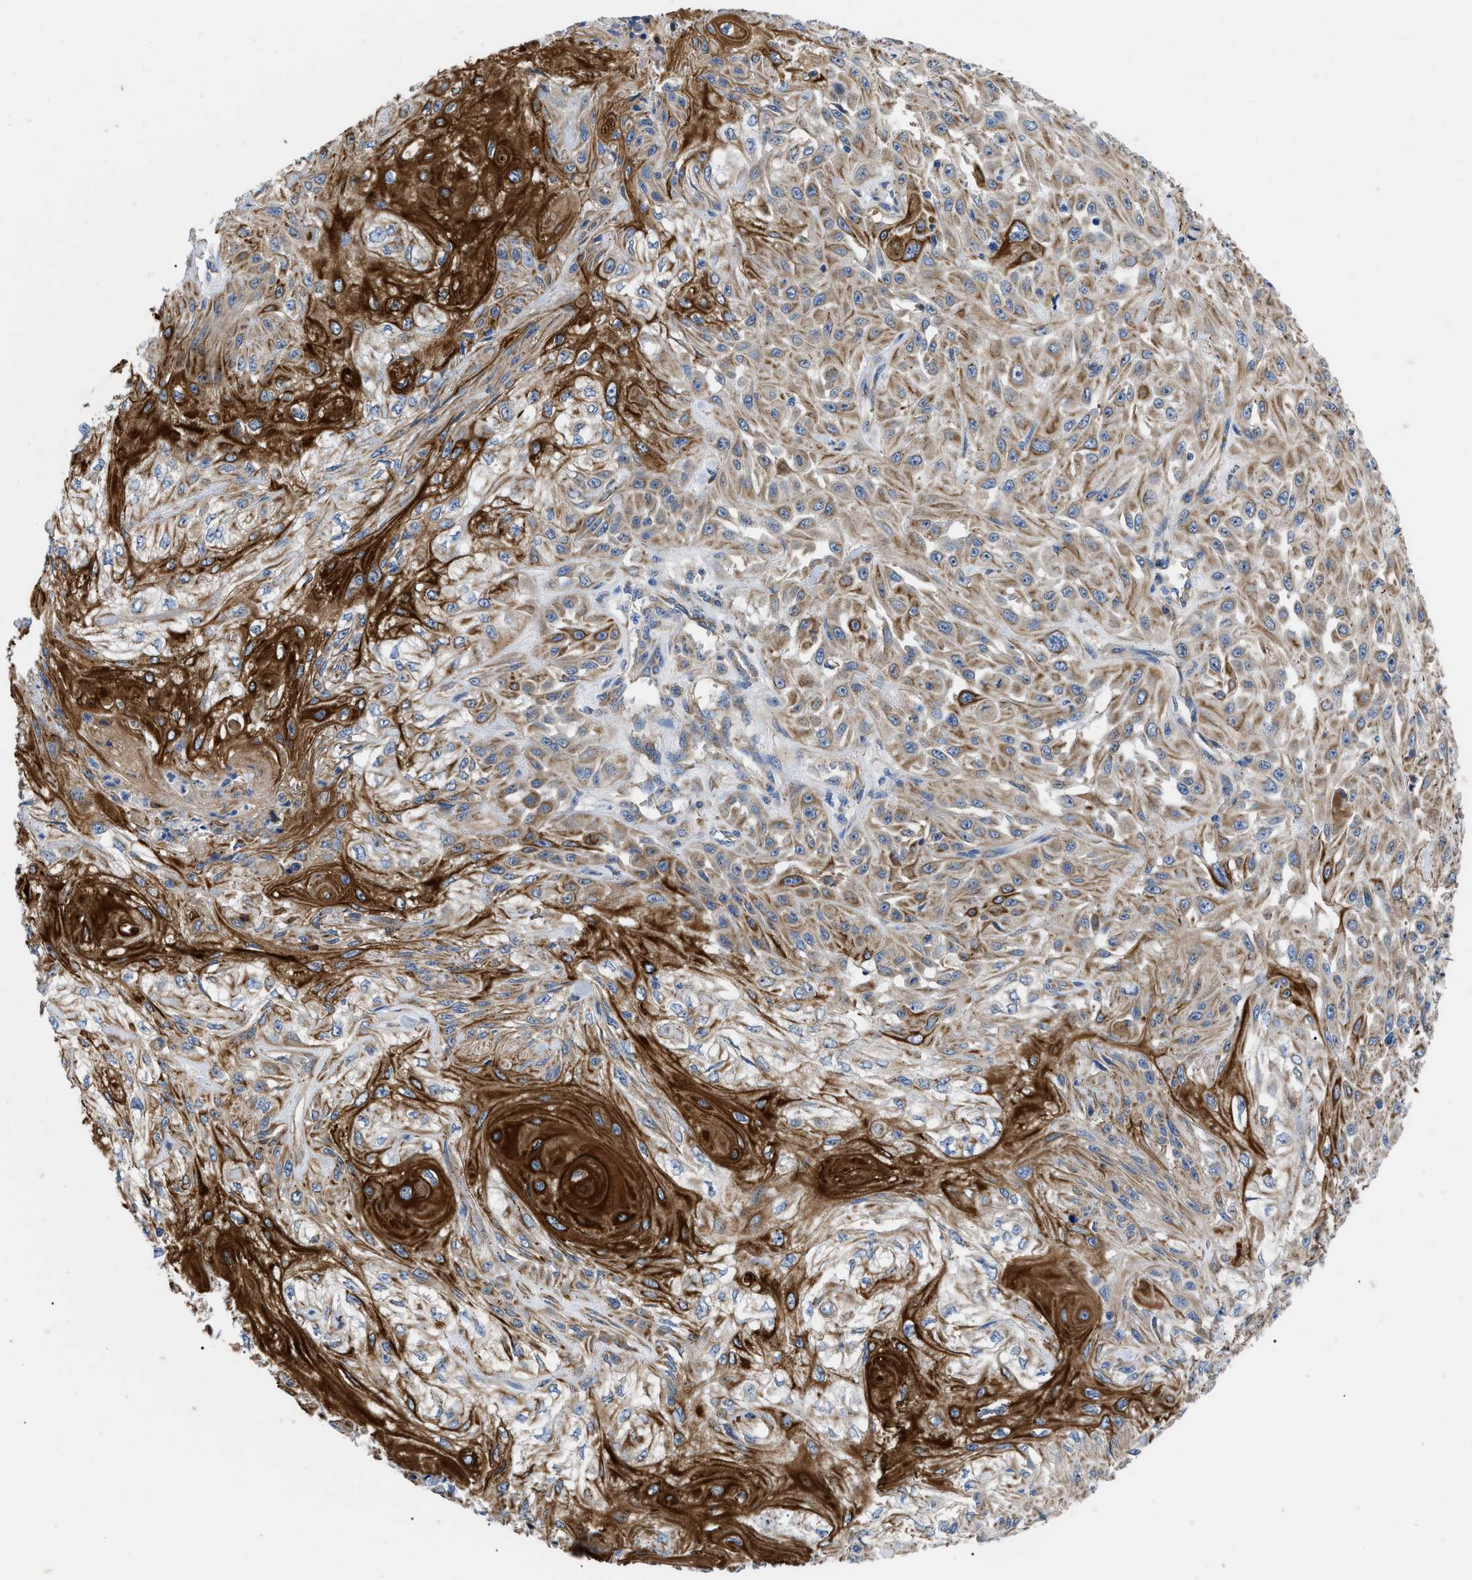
{"staining": {"intensity": "strong", "quantity": ">75%", "location": "cytoplasmic/membranous"}, "tissue": "skin cancer", "cell_type": "Tumor cells", "image_type": "cancer", "snomed": [{"axis": "morphology", "description": "Squamous cell carcinoma, NOS"}, {"axis": "morphology", "description": "Squamous cell carcinoma, metastatic, NOS"}, {"axis": "topography", "description": "Skin"}, {"axis": "topography", "description": "Lymph node"}], "caption": "A brown stain labels strong cytoplasmic/membranous positivity of a protein in skin squamous cell carcinoma tumor cells. Nuclei are stained in blue.", "gene": "HSPB8", "patient": {"sex": "male", "age": 75}}